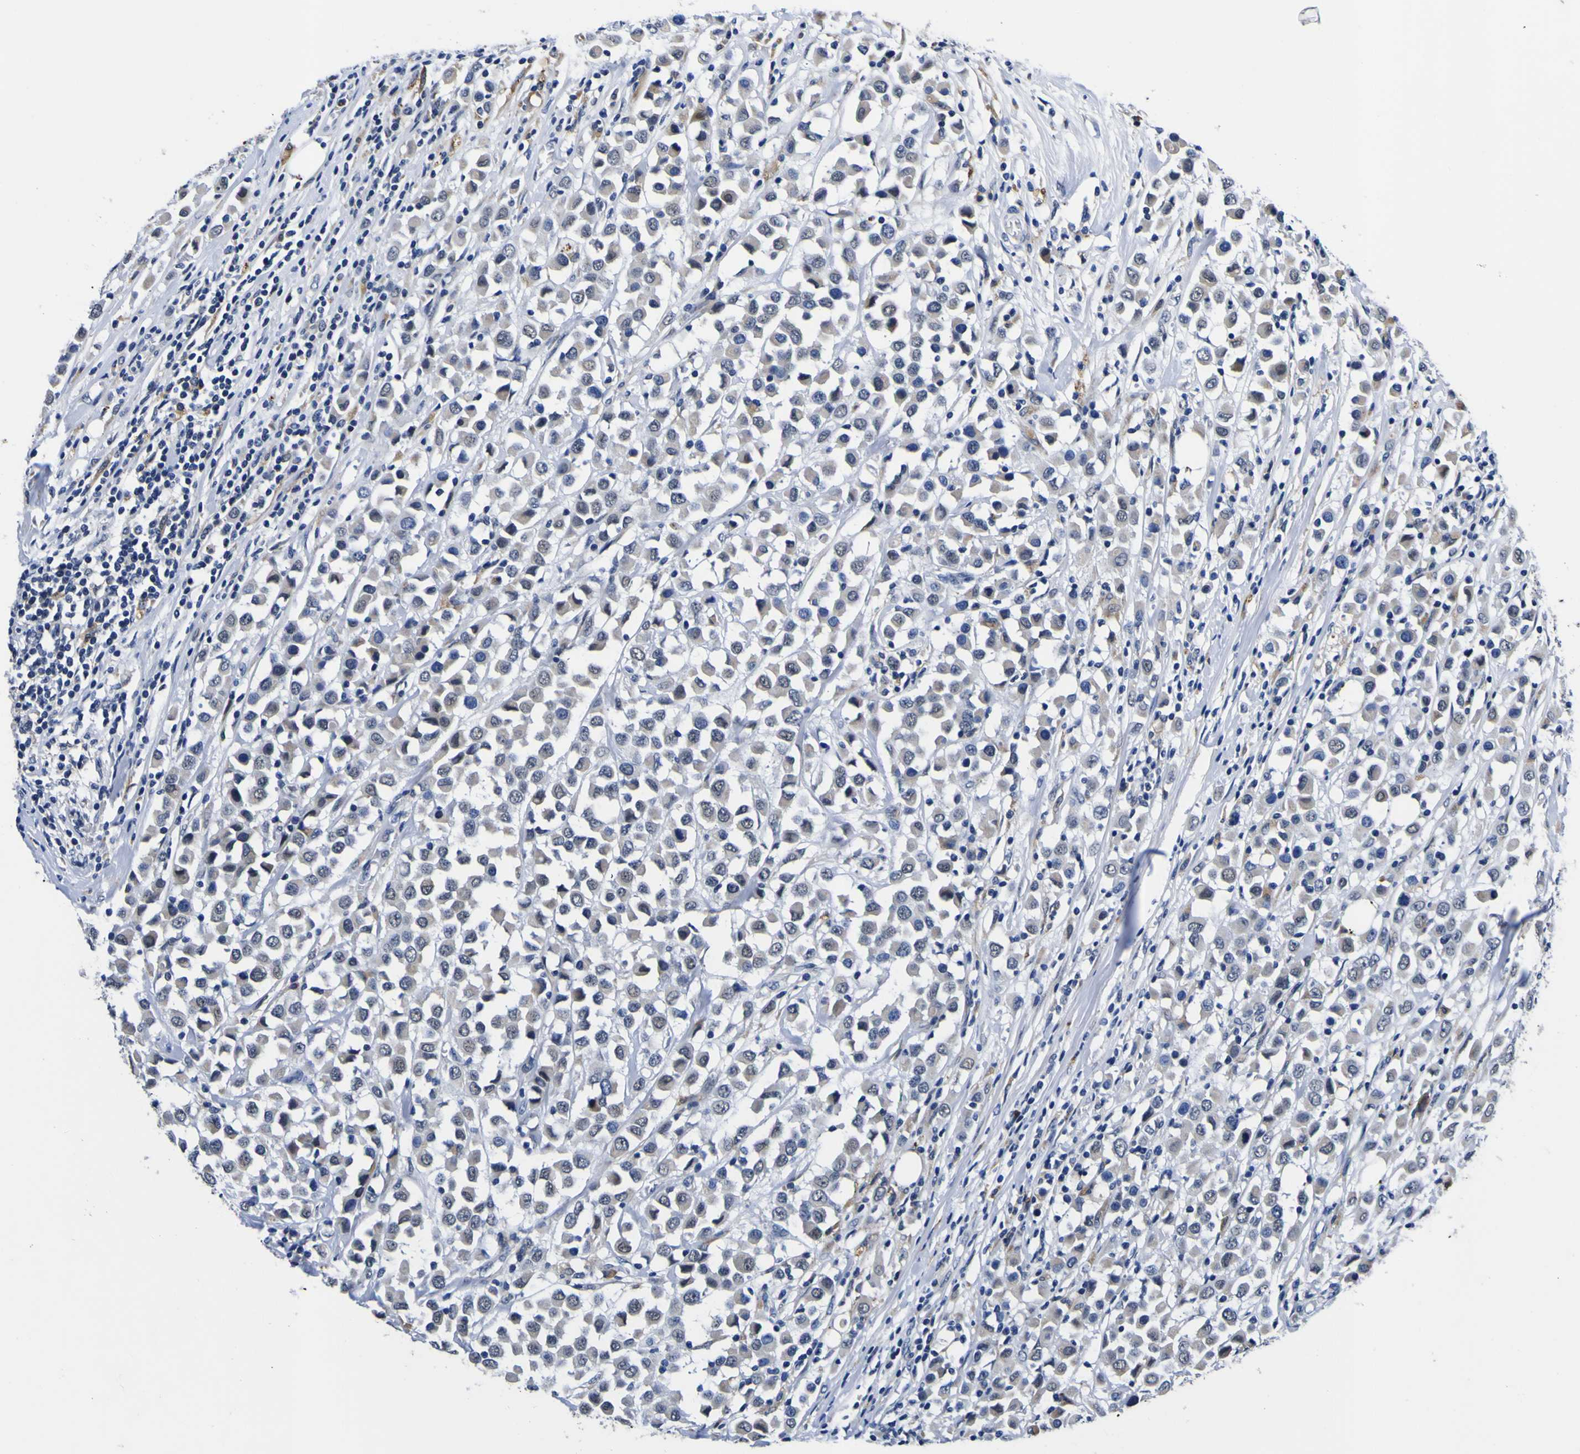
{"staining": {"intensity": "weak", "quantity": ">75%", "location": "cytoplasmic/membranous"}, "tissue": "breast cancer", "cell_type": "Tumor cells", "image_type": "cancer", "snomed": [{"axis": "morphology", "description": "Duct carcinoma"}, {"axis": "topography", "description": "Breast"}], "caption": "Protein expression analysis of breast cancer displays weak cytoplasmic/membranous staining in approximately >75% of tumor cells.", "gene": "IGFLR1", "patient": {"sex": "female", "age": 61}}